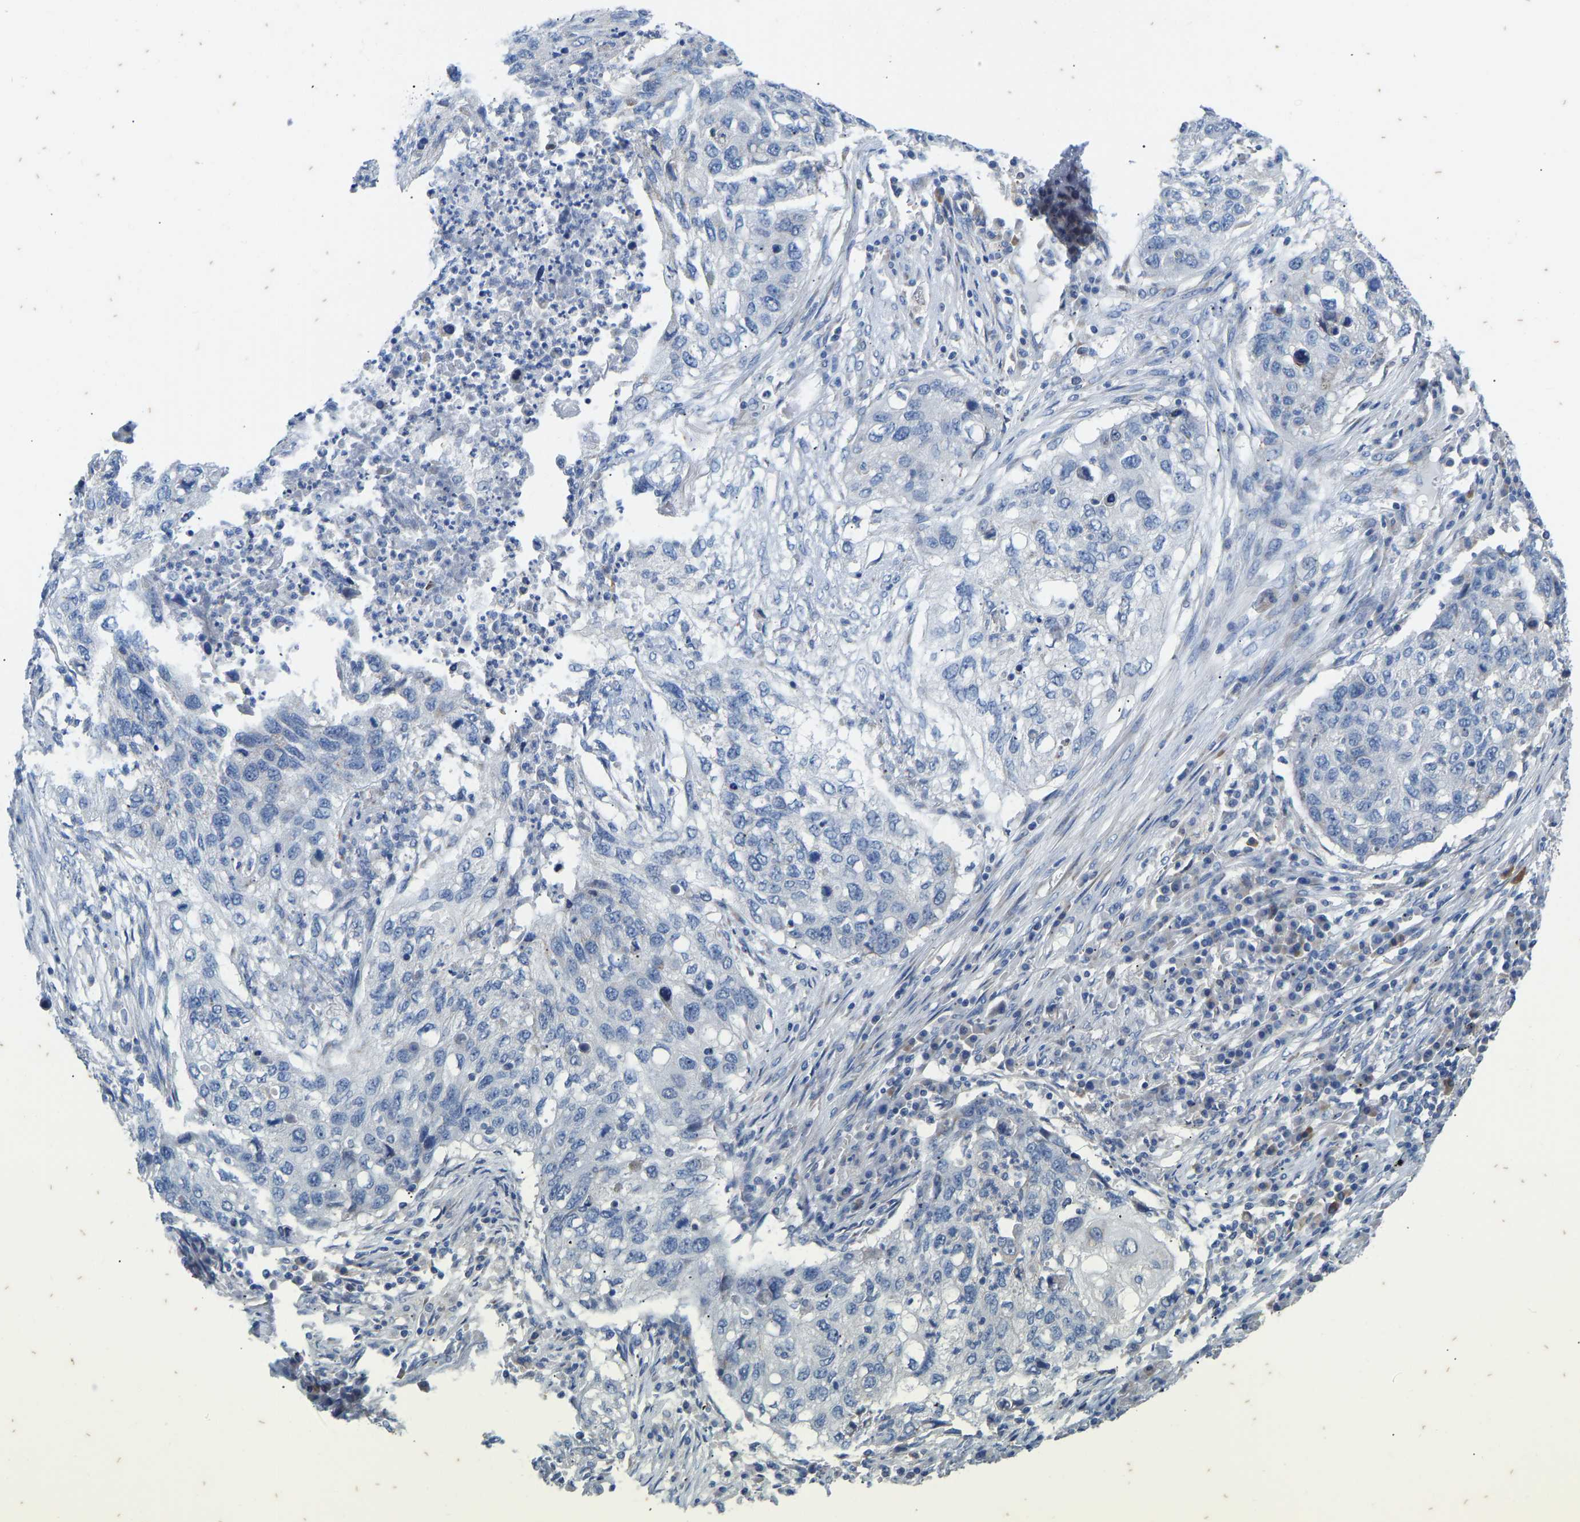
{"staining": {"intensity": "negative", "quantity": "none", "location": "none"}, "tissue": "lung cancer", "cell_type": "Tumor cells", "image_type": "cancer", "snomed": [{"axis": "morphology", "description": "Squamous cell carcinoma, NOS"}, {"axis": "topography", "description": "Lung"}], "caption": "Immunohistochemistry histopathology image of human squamous cell carcinoma (lung) stained for a protein (brown), which exhibits no positivity in tumor cells.", "gene": "OLIG2", "patient": {"sex": "female", "age": 63}}